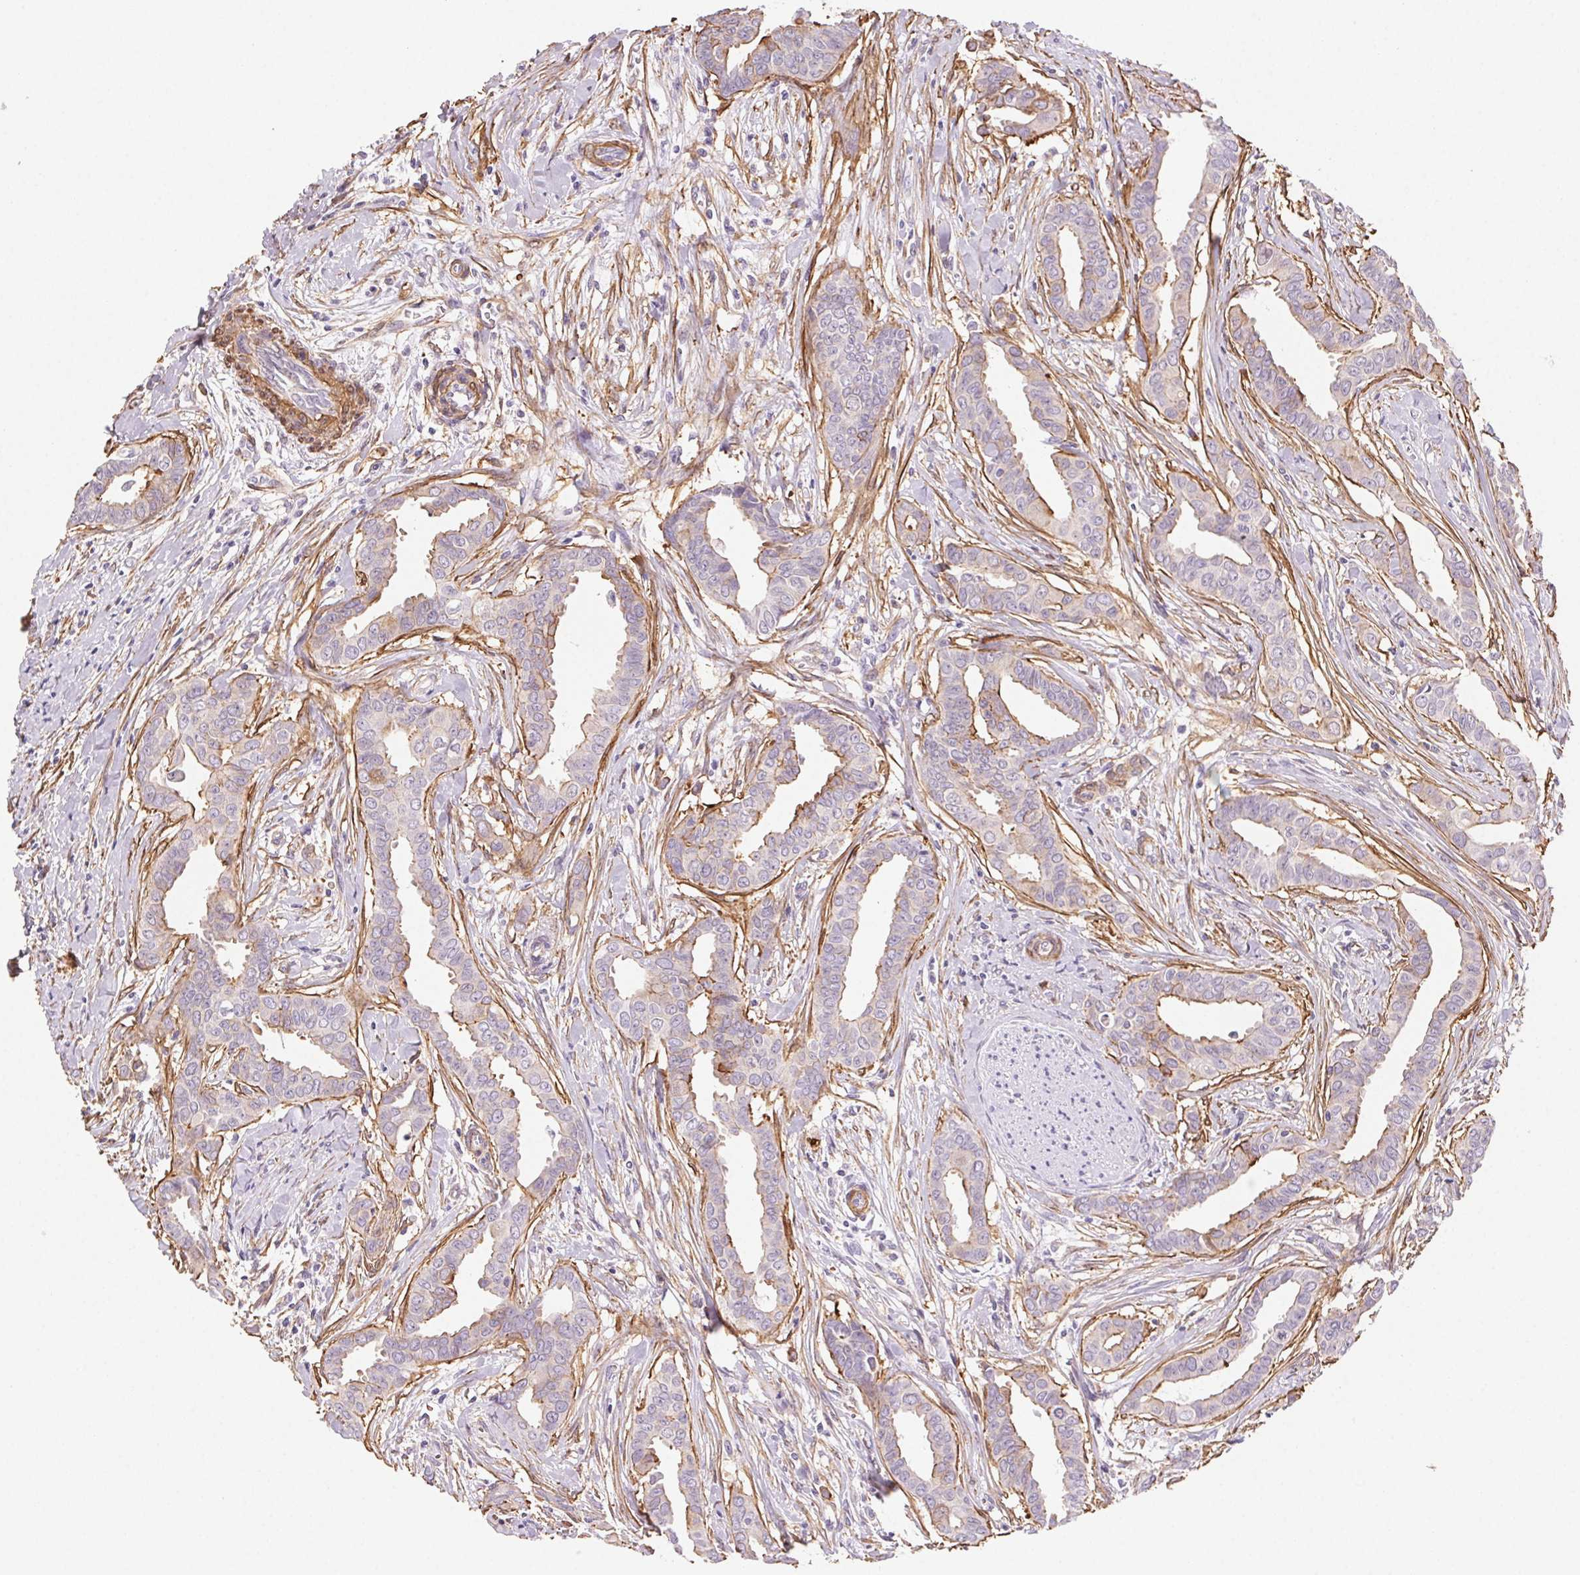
{"staining": {"intensity": "weak", "quantity": "<25%", "location": "cytoplasmic/membranous"}, "tissue": "breast cancer", "cell_type": "Tumor cells", "image_type": "cancer", "snomed": [{"axis": "morphology", "description": "Duct carcinoma"}, {"axis": "topography", "description": "Breast"}], "caption": "Micrograph shows no protein positivity in tumor cells of breast infiltrating ductal carcinoma tissue.", "gene": "GPX8", "patient": {"sex": "female", "age": 45}}